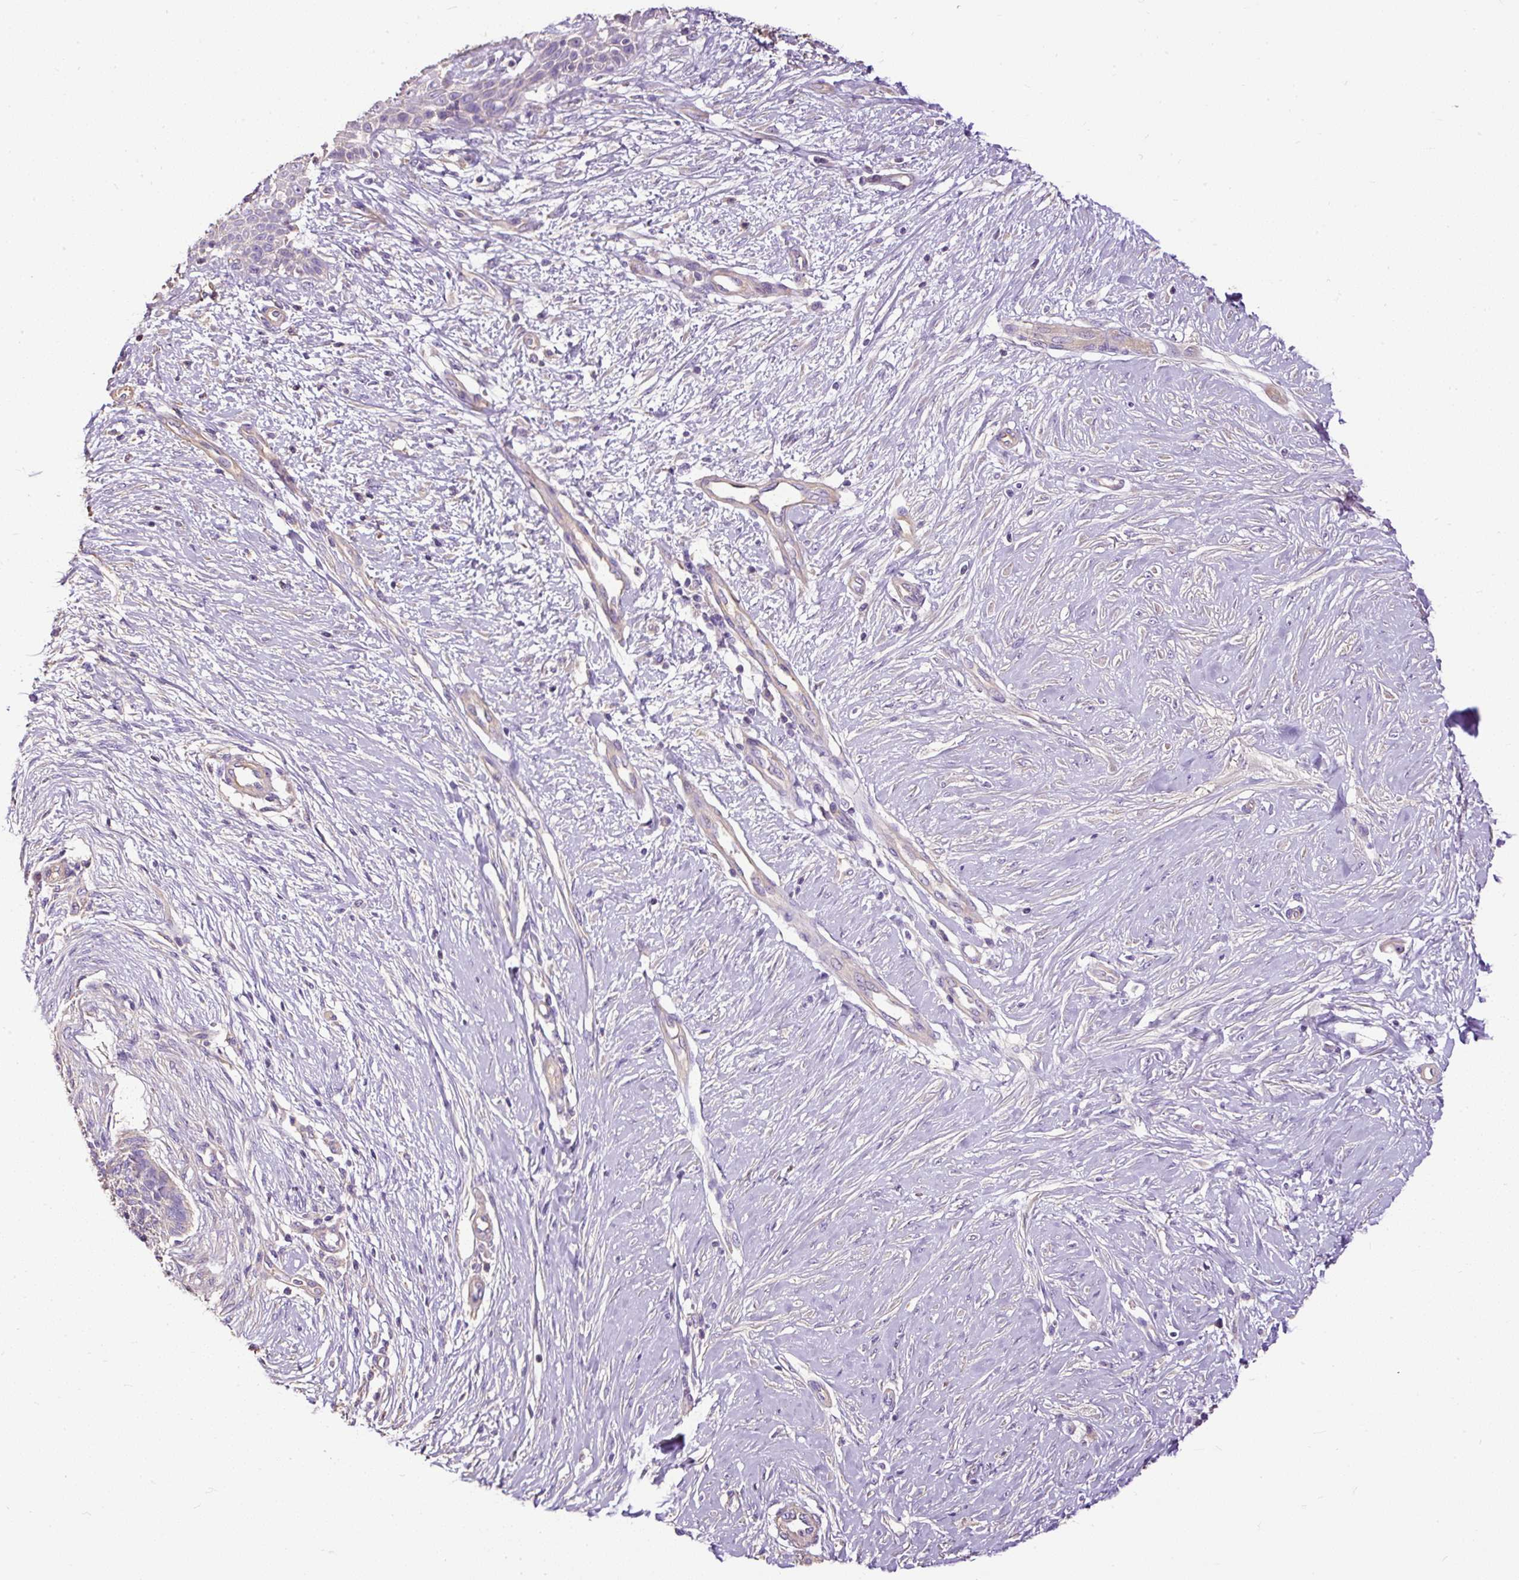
{"staining": {"intensity": "negative", "quantity": "none", "location": "none"}, "tissue": "skin cancer", "cell_type": "Tumor cells", "image_type": "cancer", "snomed": [{"axis": "morphology", "description": "Normal tissue, NOS"}, {"axis": "morphology", "description": "Basal cell carcinoma"}, {"axis": "topography", "description": "Skin"}], "caption": "Tumor cells show no significant staining in basal cell carcinoma (skin).", "gene": "PDIA2", "patient": {"sex": "male", "age": 50}}